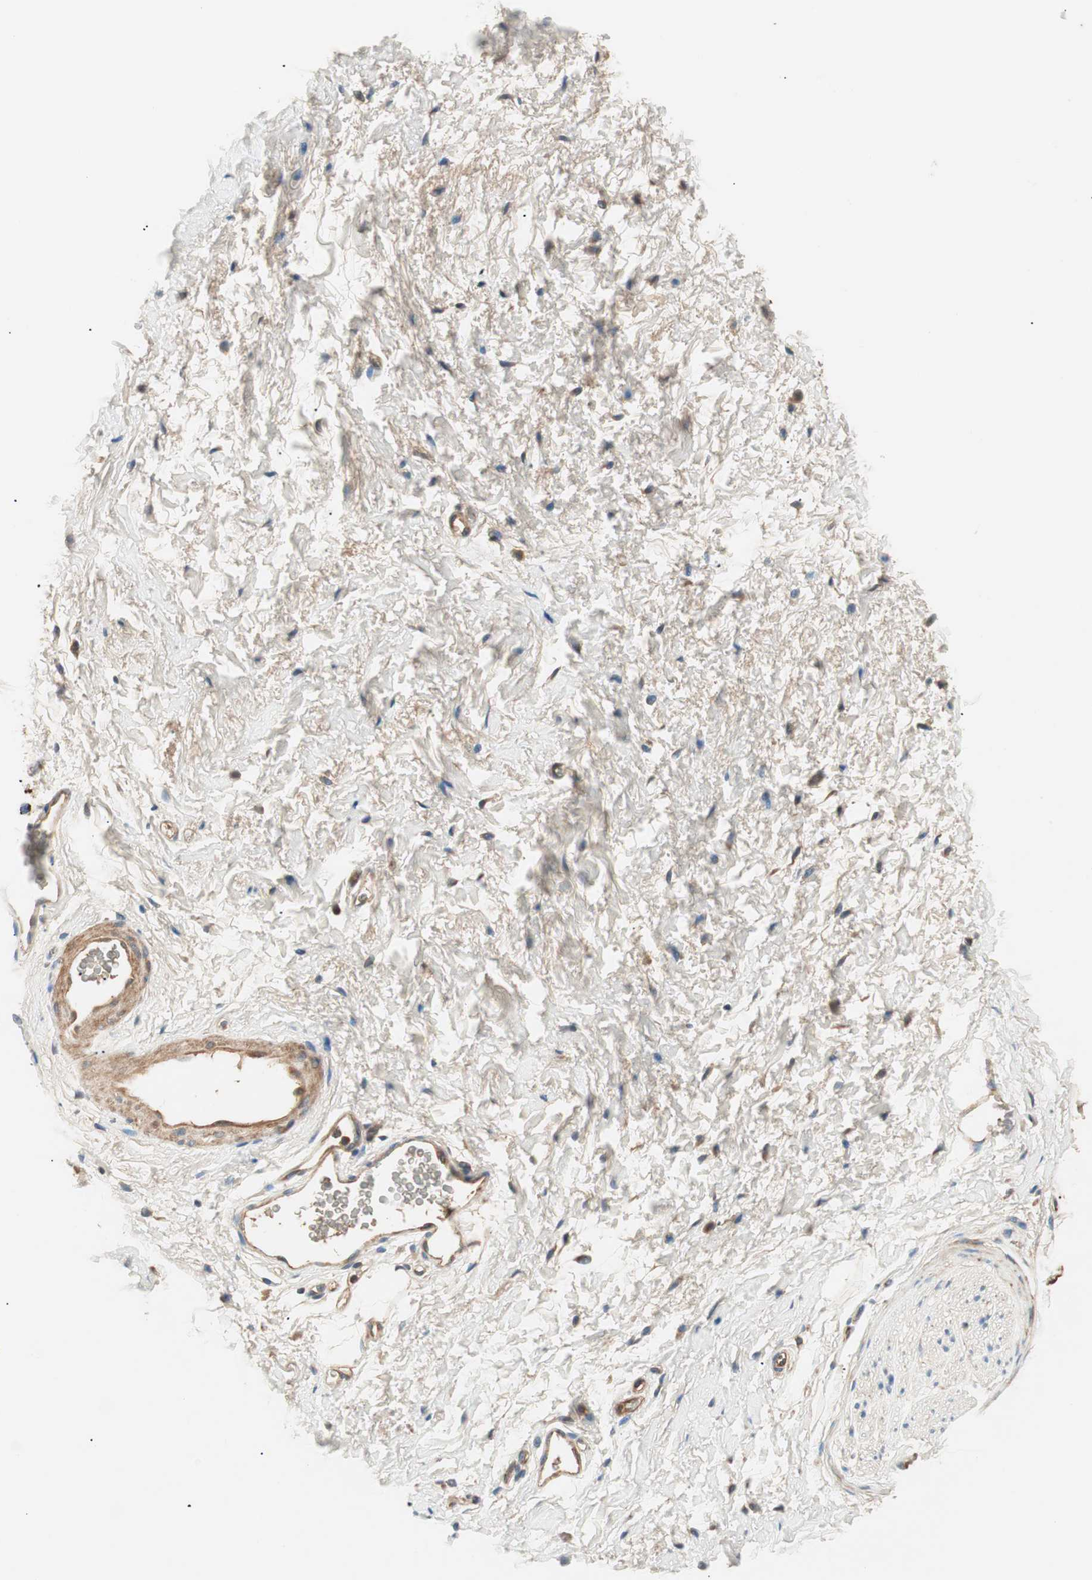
{"staining": {"intensity": "moderate", "quantity": ">75%", "location": "cytoplasmic/membranous,nuclear"}, "tissue": "adipose tissue", "cell_type": "Adipocytes", "image_type": "normal", "snomed": [{"axis": "morphology", "description": "Normal tissue, NOS"}, {"axis": "topography", "description": "Soft tissue"}, {"axis": "topography", "description": "Peripheral nerve tissue"}], "caption": "IHC image of unremarkable human adipose tissue stained for a protein (brown), which reveals medium levels of moderate cytoplasmic/membranous,nuclear positivity in about >75% of adipocytes.", "gene": "HPN", "patient": {"sex": "female", "age": 71}}